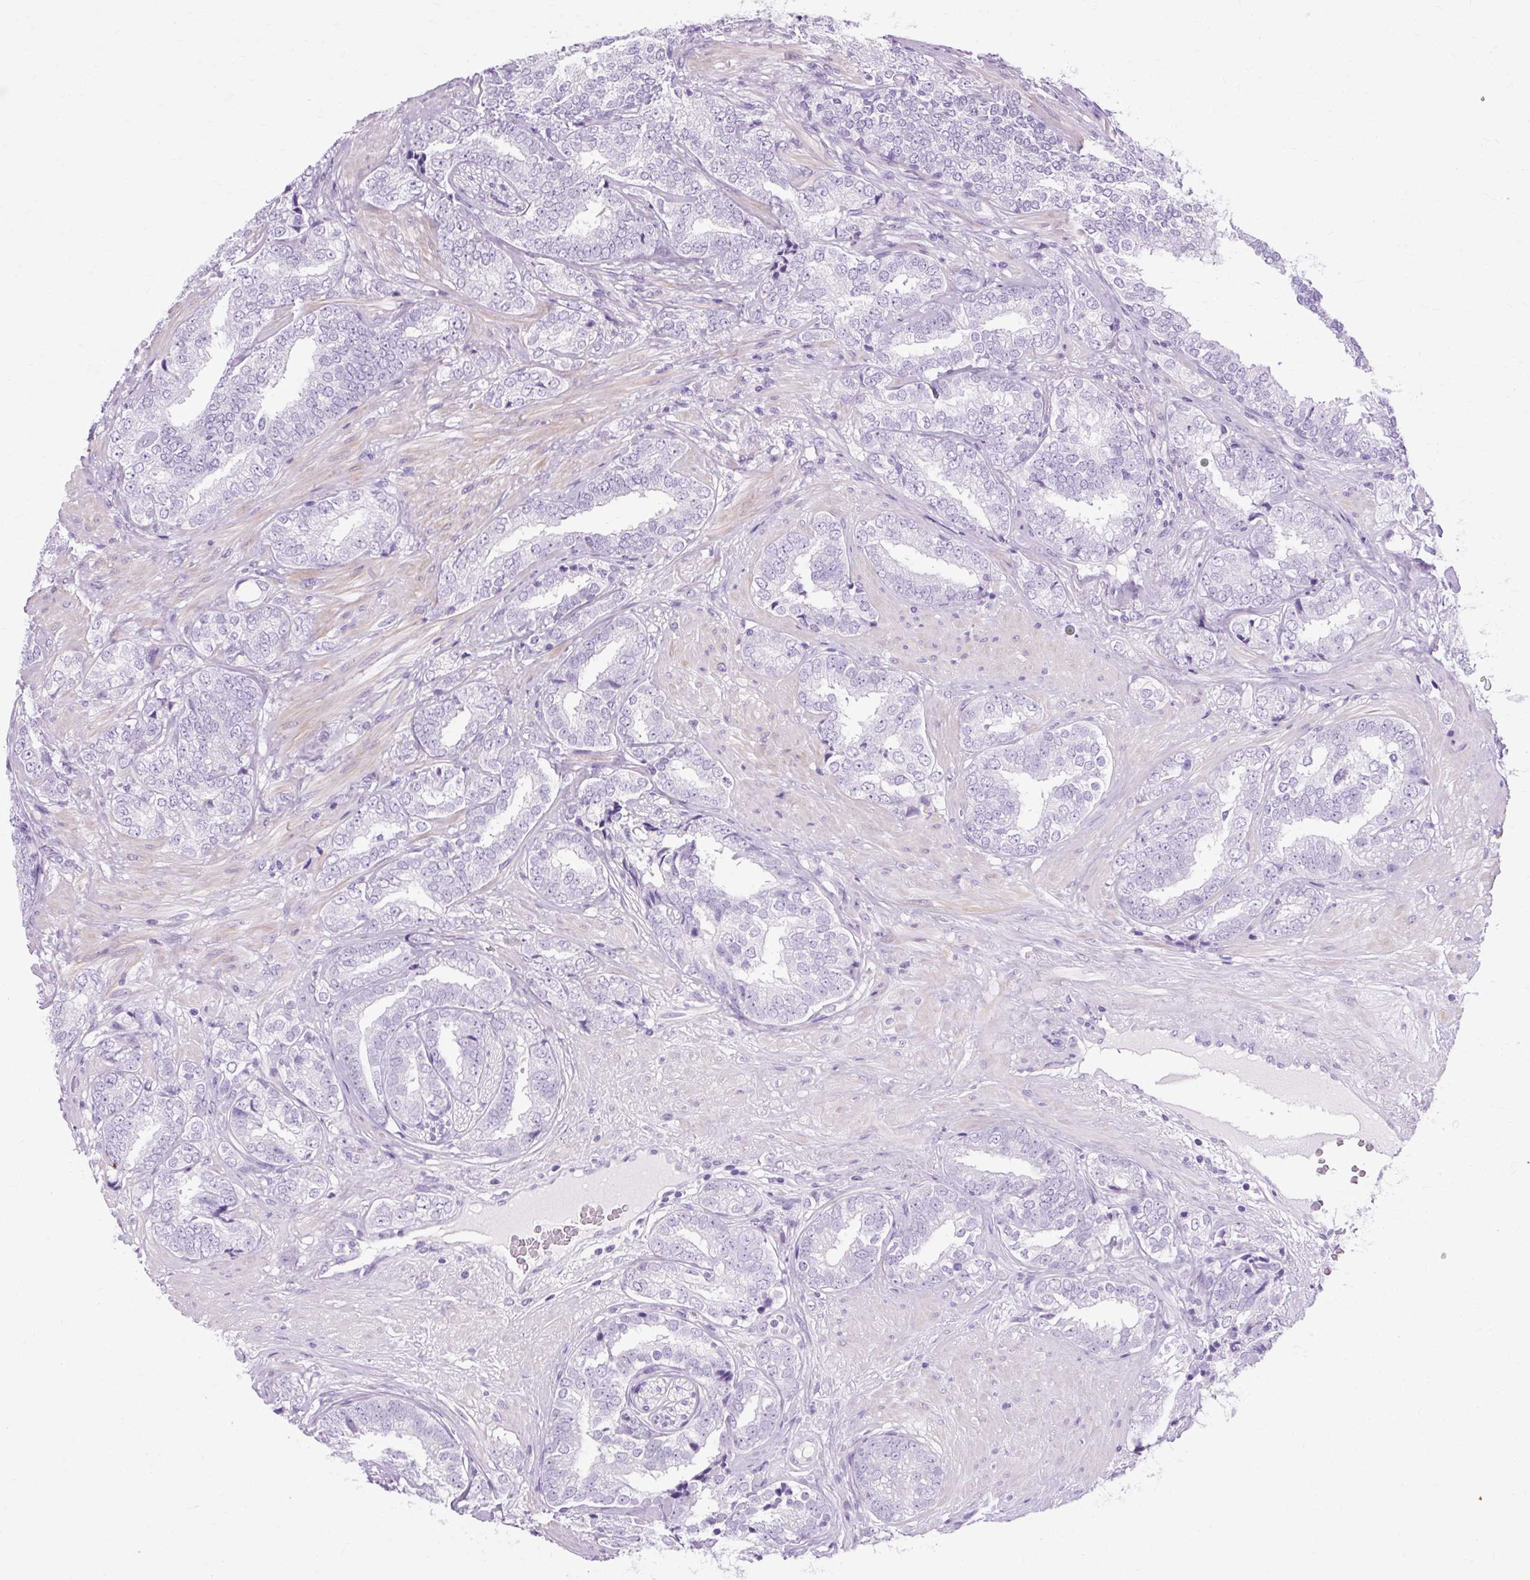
{"staining": {"intensity": "negative", "quantity": "none", "location": "none"}, "tissue": "prostate cancer", "cell_type": "Tumor cells", "image_type": "cancer", "snomed": [{"axis": "morphology", "description": "Adenocarcinoma, High grade"}, {"axis": "topography", "description": "Prostate"}], "caption": "Immunohistochemistry micrograph of prostate cancer stained for a protein (brown), which reveals no expression in tumor cells.", "gene": "OOEP", "patient": {"sex": "male", "age": 72}}